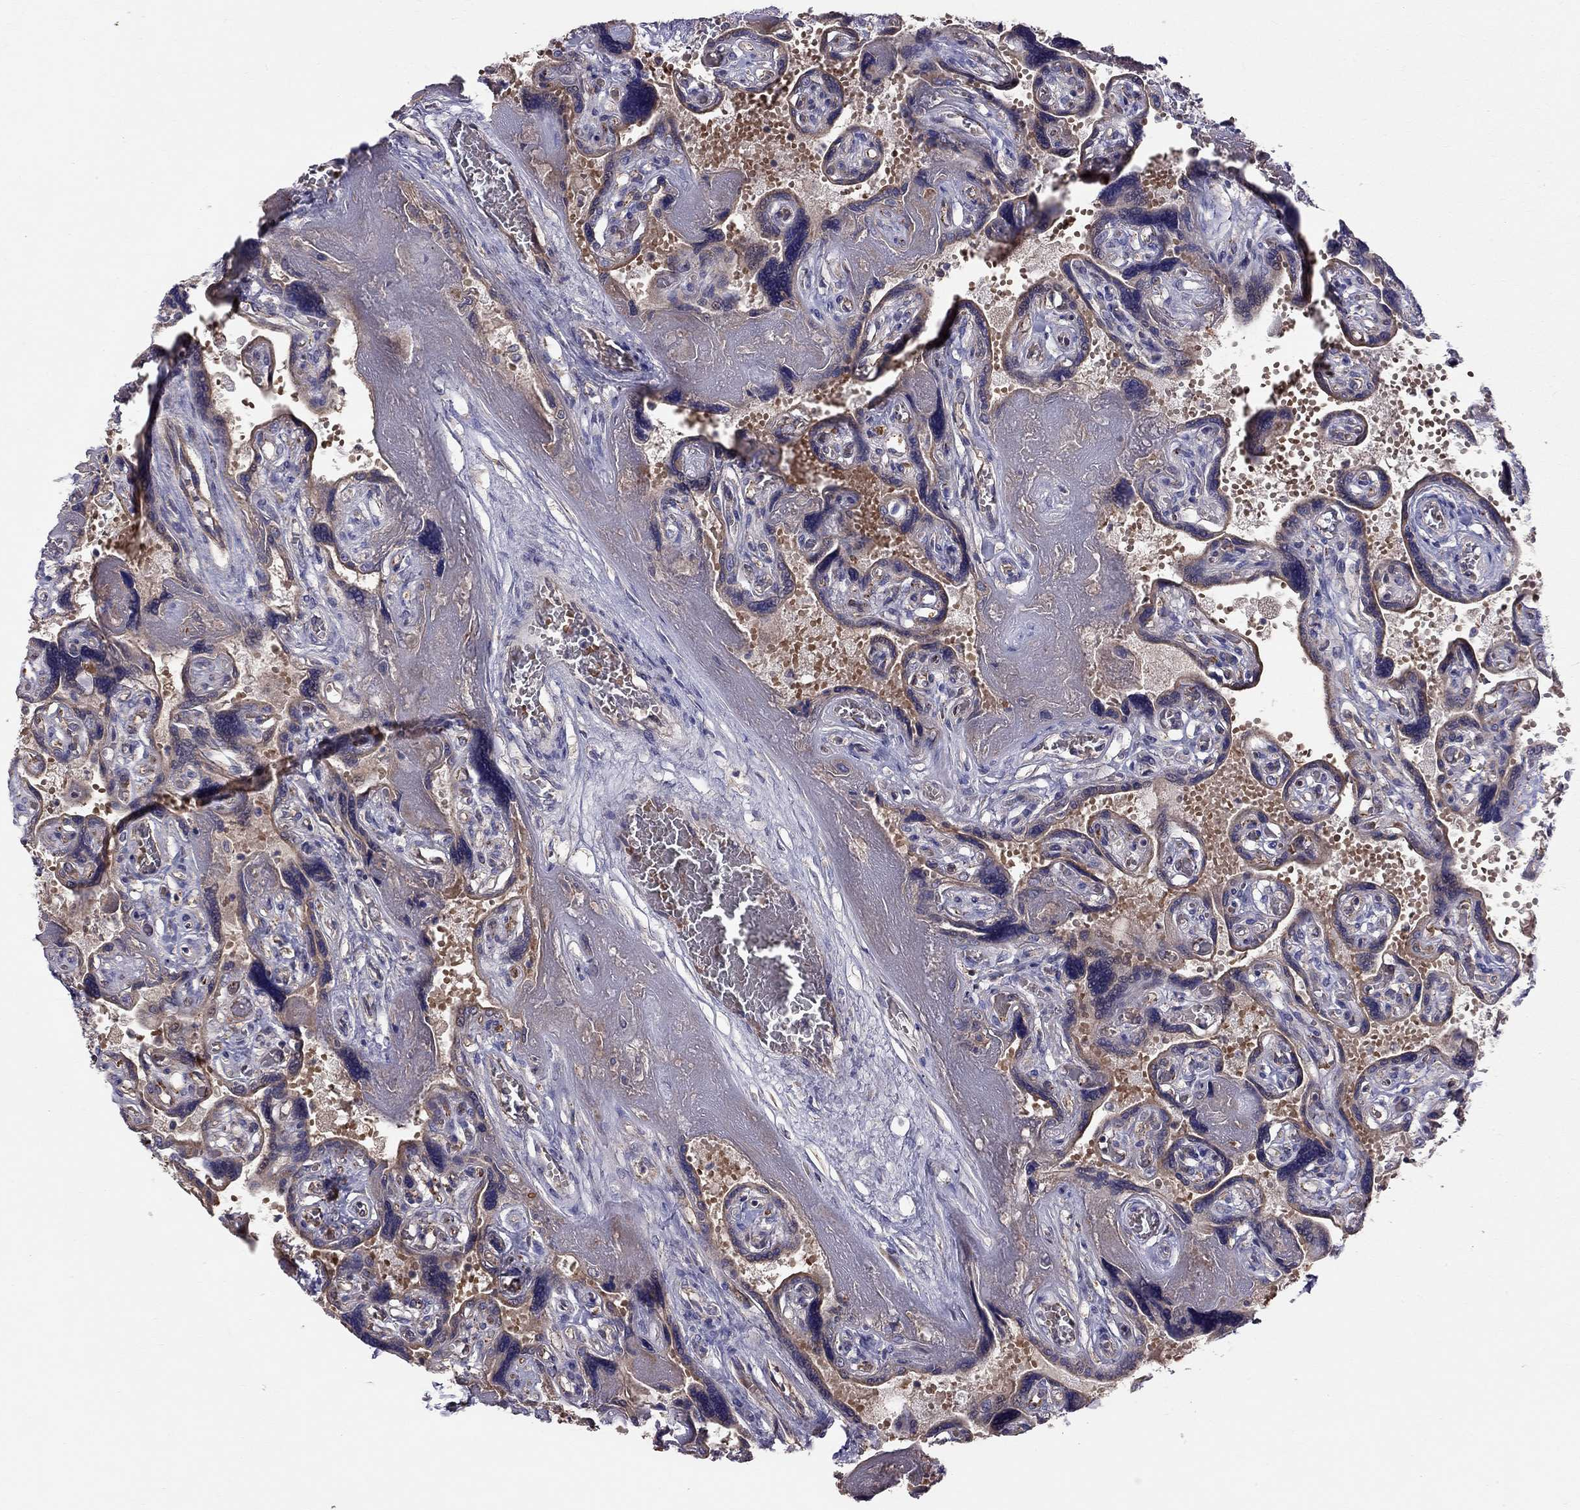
{"staining": {"intensity": "negative", "quantity": "none", "location": "none"}, "tissue": "placenta", "cell_type": "Decidual cells", "image_type": "normal", "snomed": [{"axis": "morphology", "description": "Normal tissue, NOS"}, {"axis": "topography", "description": "Placenta"}], "caption": "Histopathology image shows no protein staining in decidual cells of benign placenta. Nuclei are stained in blue.", "gene": "PIK3CG", "patient": {"sex": "female", "age": 32}}